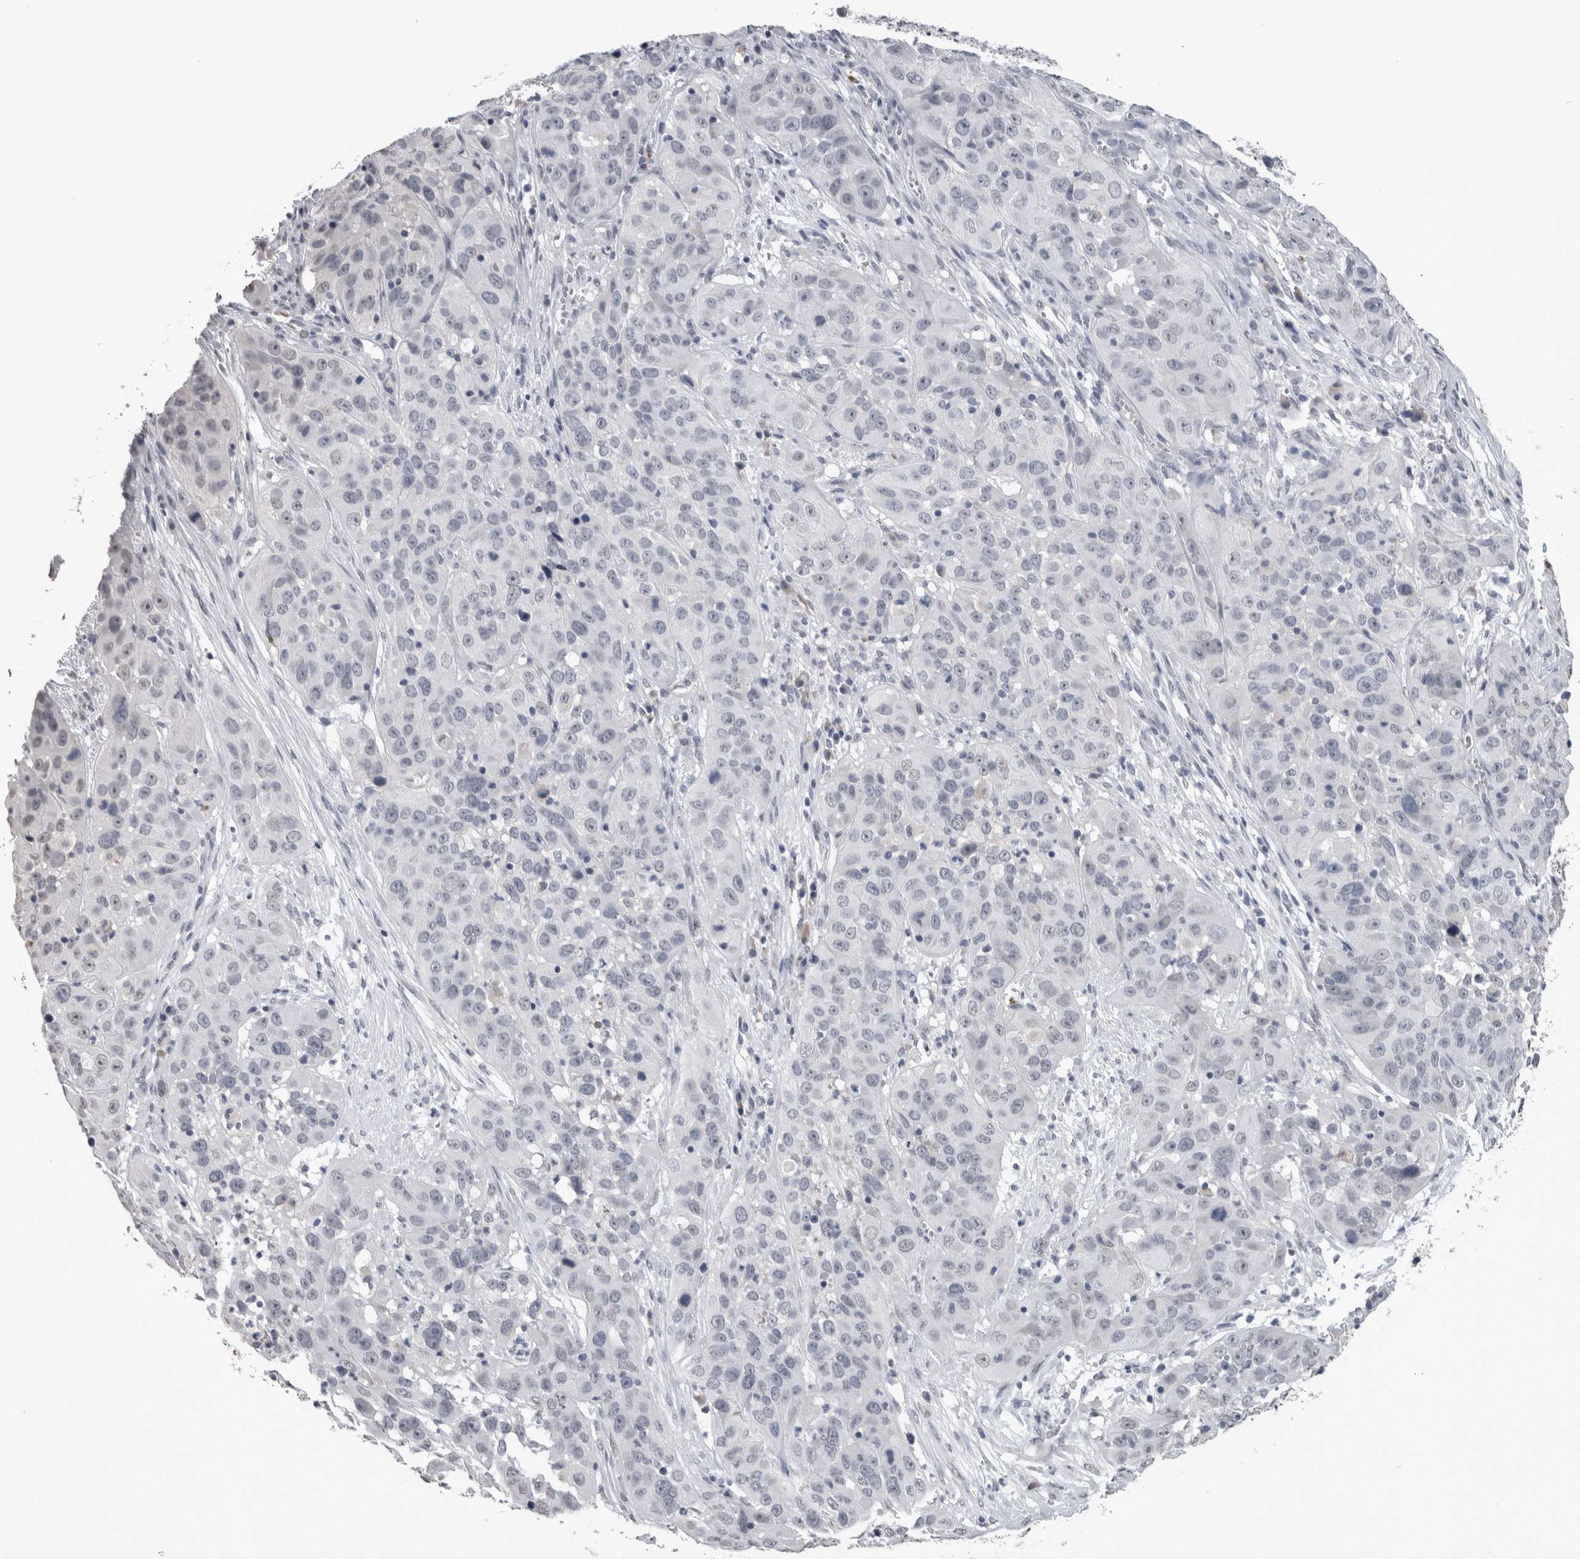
{"staining": {"intensity": "negative", "quantity": "none", "location": "none"}, "tissue": "cervical cancer", "cell_type": "Tumor cells", "image_type": "cancer", "snomed": [{"axis": "morphology", "description": "Squamous cell carcinoma, NOS"}, {"axis": "topography", "description": "Cervix"}], "caption": "Squamous cell carcinoma (cervical) was stained to show a protein in brown. There is no significant staining in tumor cells.", "gene": "PAX5", "patient": {"sex": "female", "age": 32}}